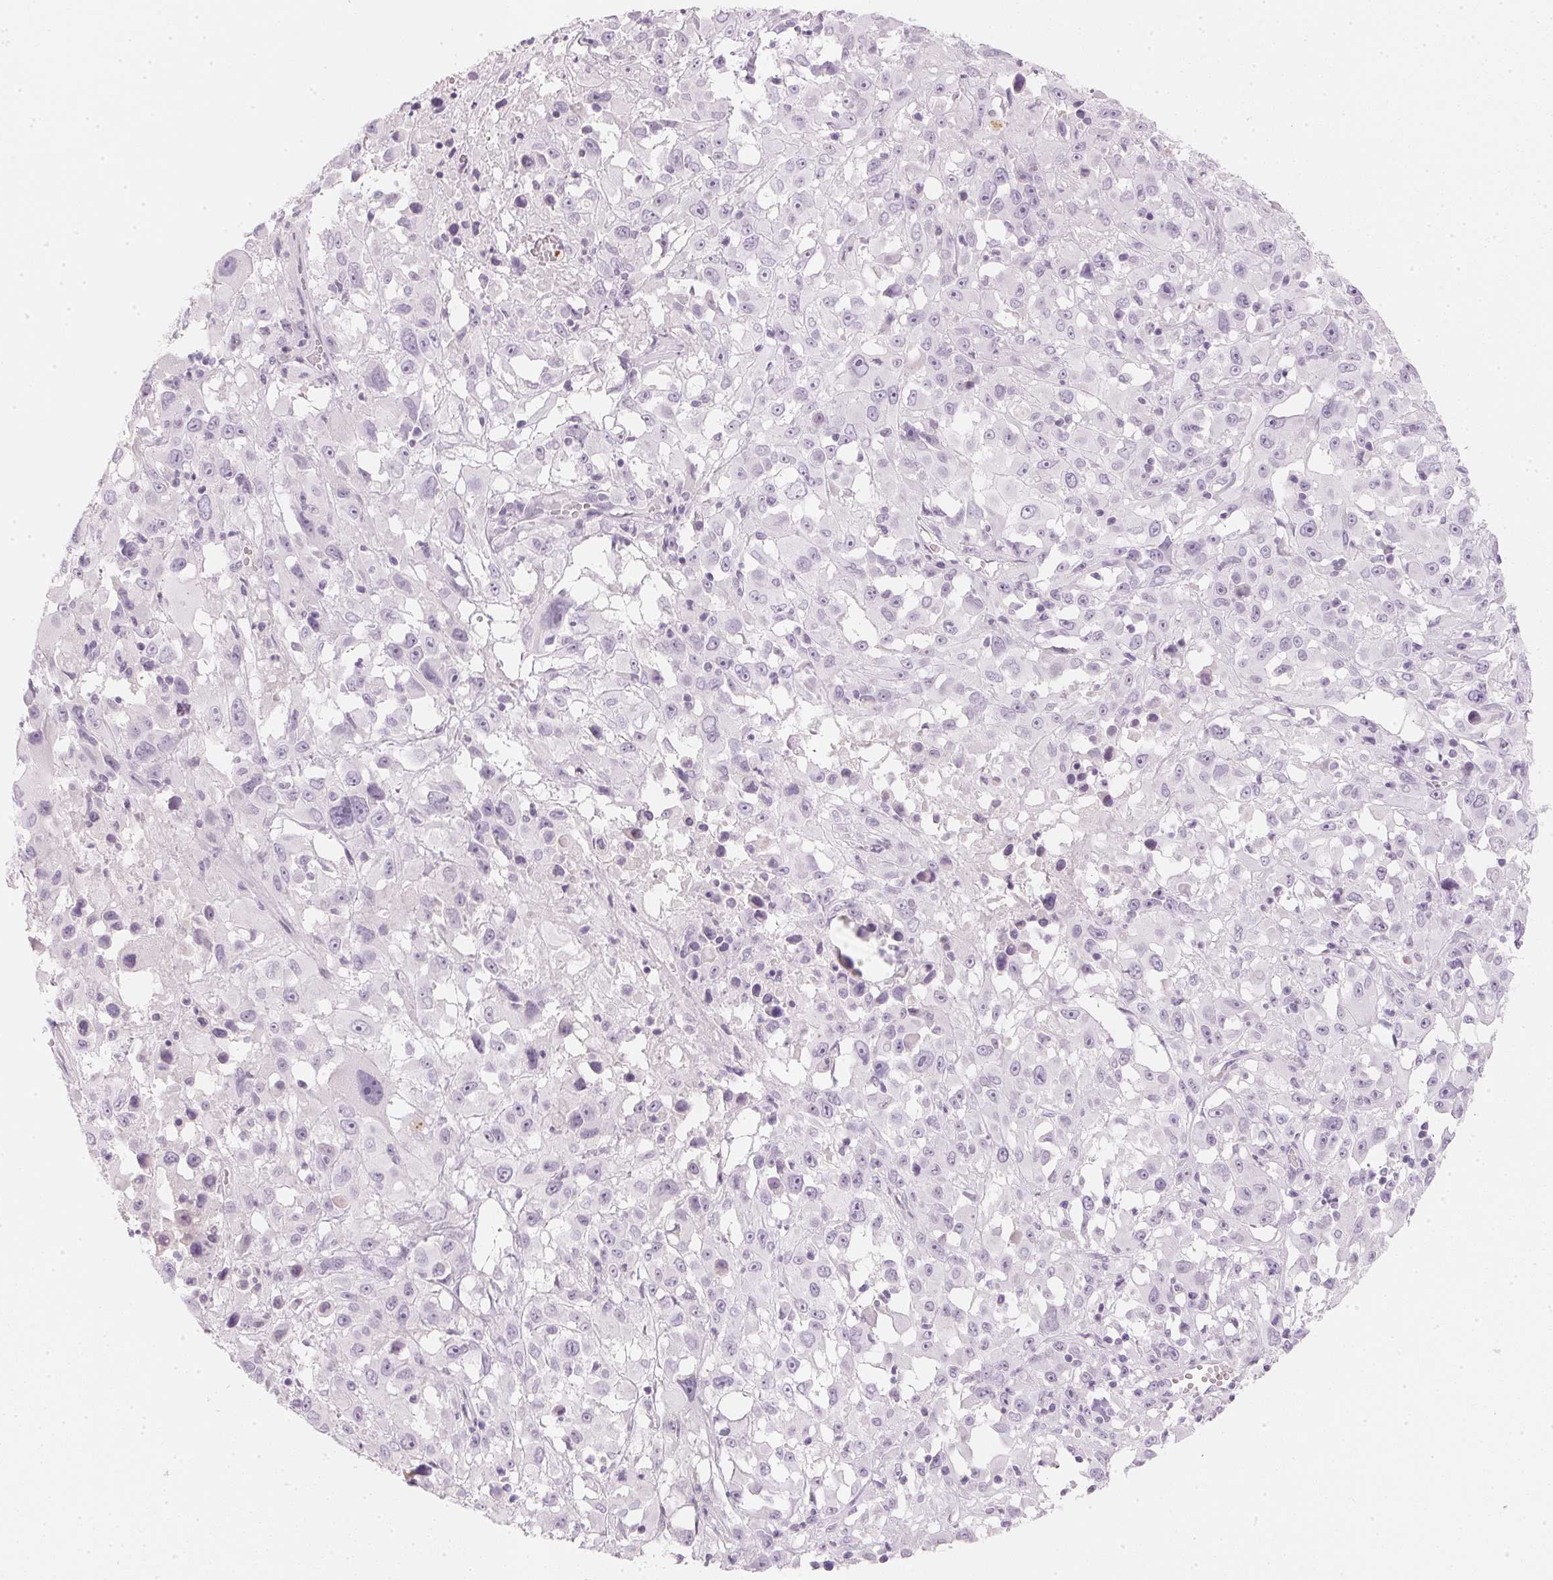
{"staining": {"intensity": "negative", "quantity": "none", "location": "none"}, "tissue": "melanoma", "cell_type": "Tumor cells", "image_type": "cancer", "snomed": [{"axis": "morphology", "description": "Malignant melanoma, Metastatic site"}, {"axis": "topography", "description": "Soft tissue"}], "caption": "An image of melanoma stained for a protein exhibits no brown staining in tumor cells. (DAB (3,3'-diaminobenzidine) immunohistochemistry visualized using brightfield microscopy, high magnification).", "gene": "CHST4", "patient": {"sex": "male", "age": 50}}